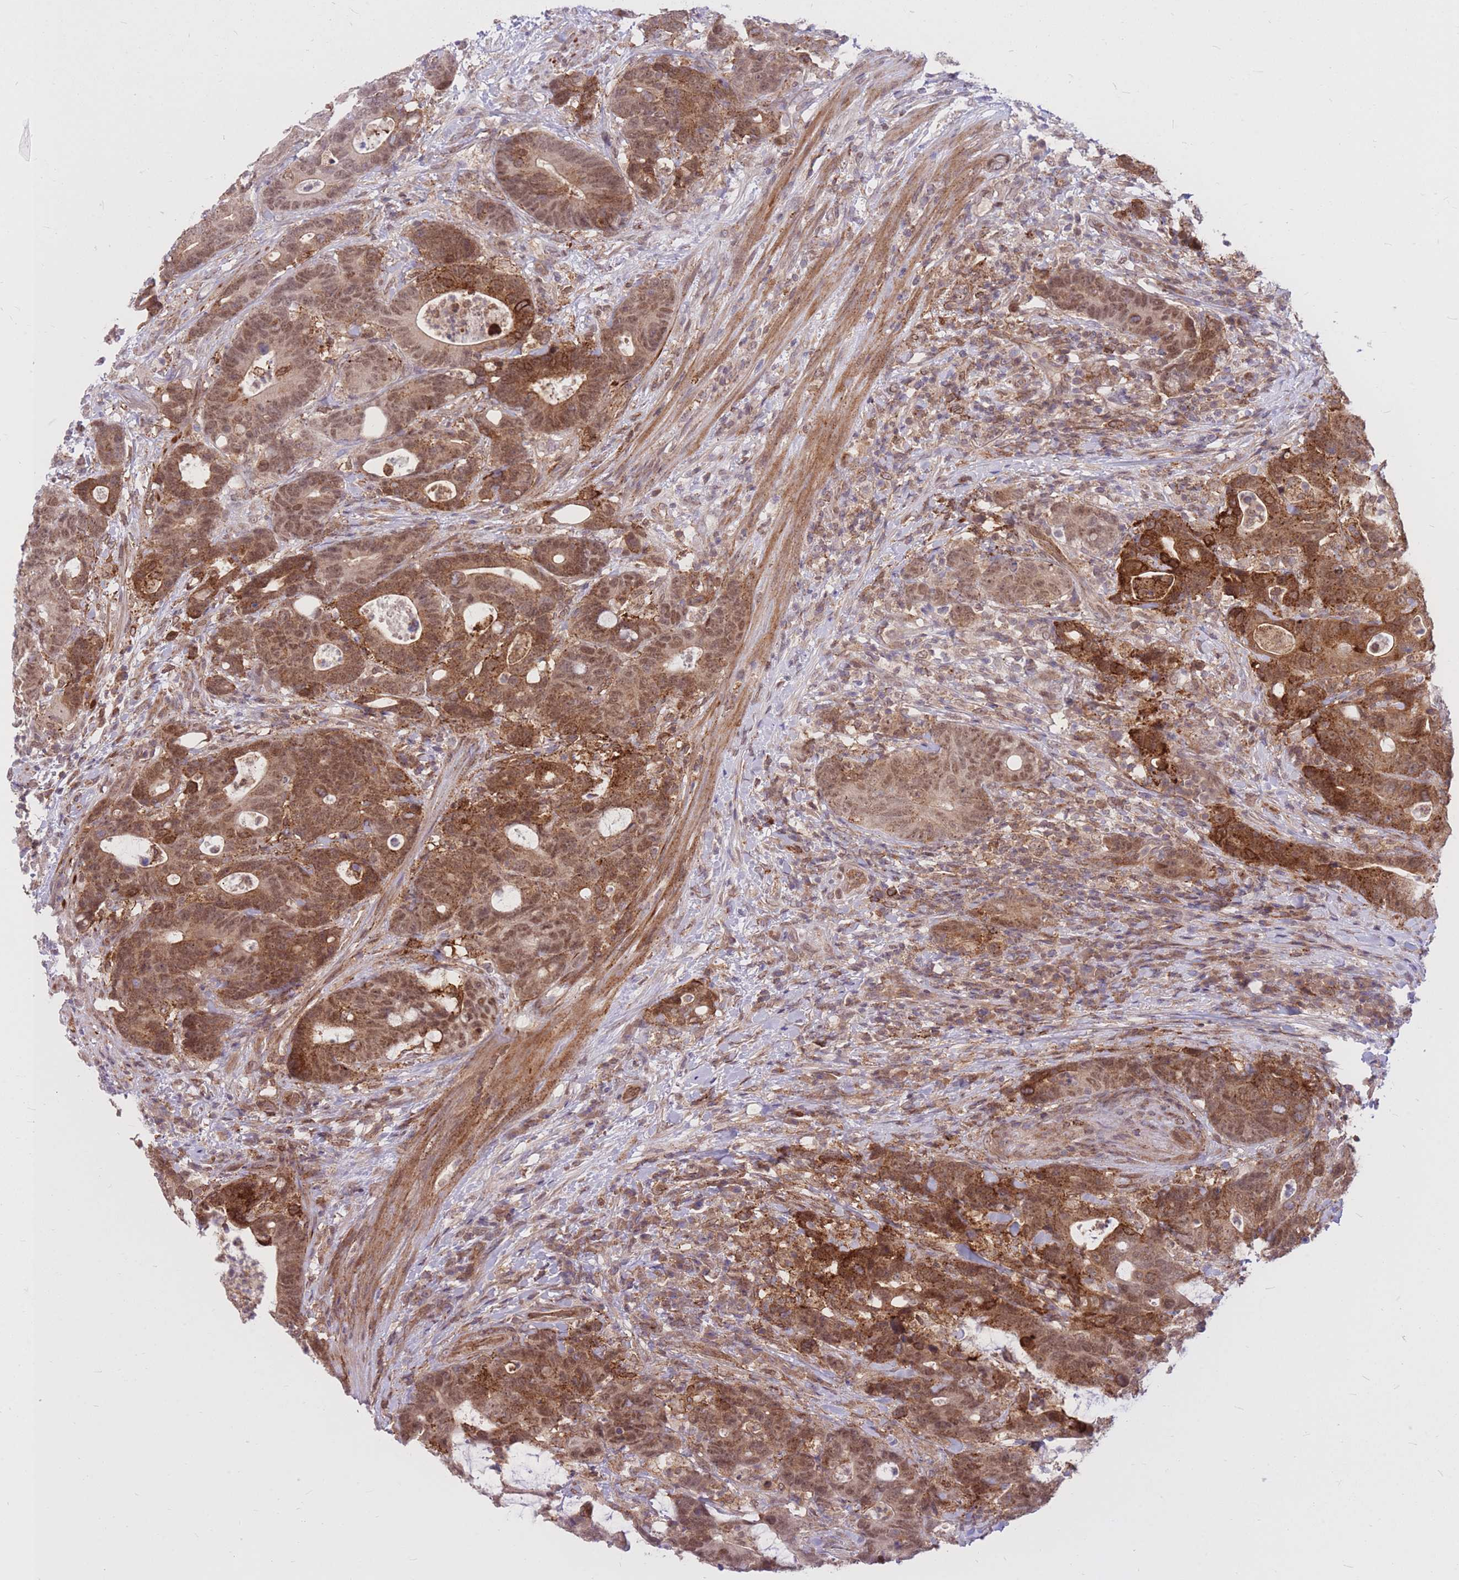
{"staining": {"intensity": "moderate", "quantity": ">75%", "location": "cytoplasmic/membranous,nuclear"}, "tissue": "colorectal cancer", "cell_type": "Tumor cells", "image_type": "cancer", "snomed": [{"axis": "morphology", "description": "Adenocarcinoma, NOS"}, {"axis": "topography", "description": "Colon"}], "caption": "Approximately >75% of tumor cells in colorectal cancer reveal moderate cytoplasmic/membranous and nuclear protein staining as visualized by brown immunohistochemical staining.", "gene": "TCF20", "patient": {"sex": "female", "age": 82}}